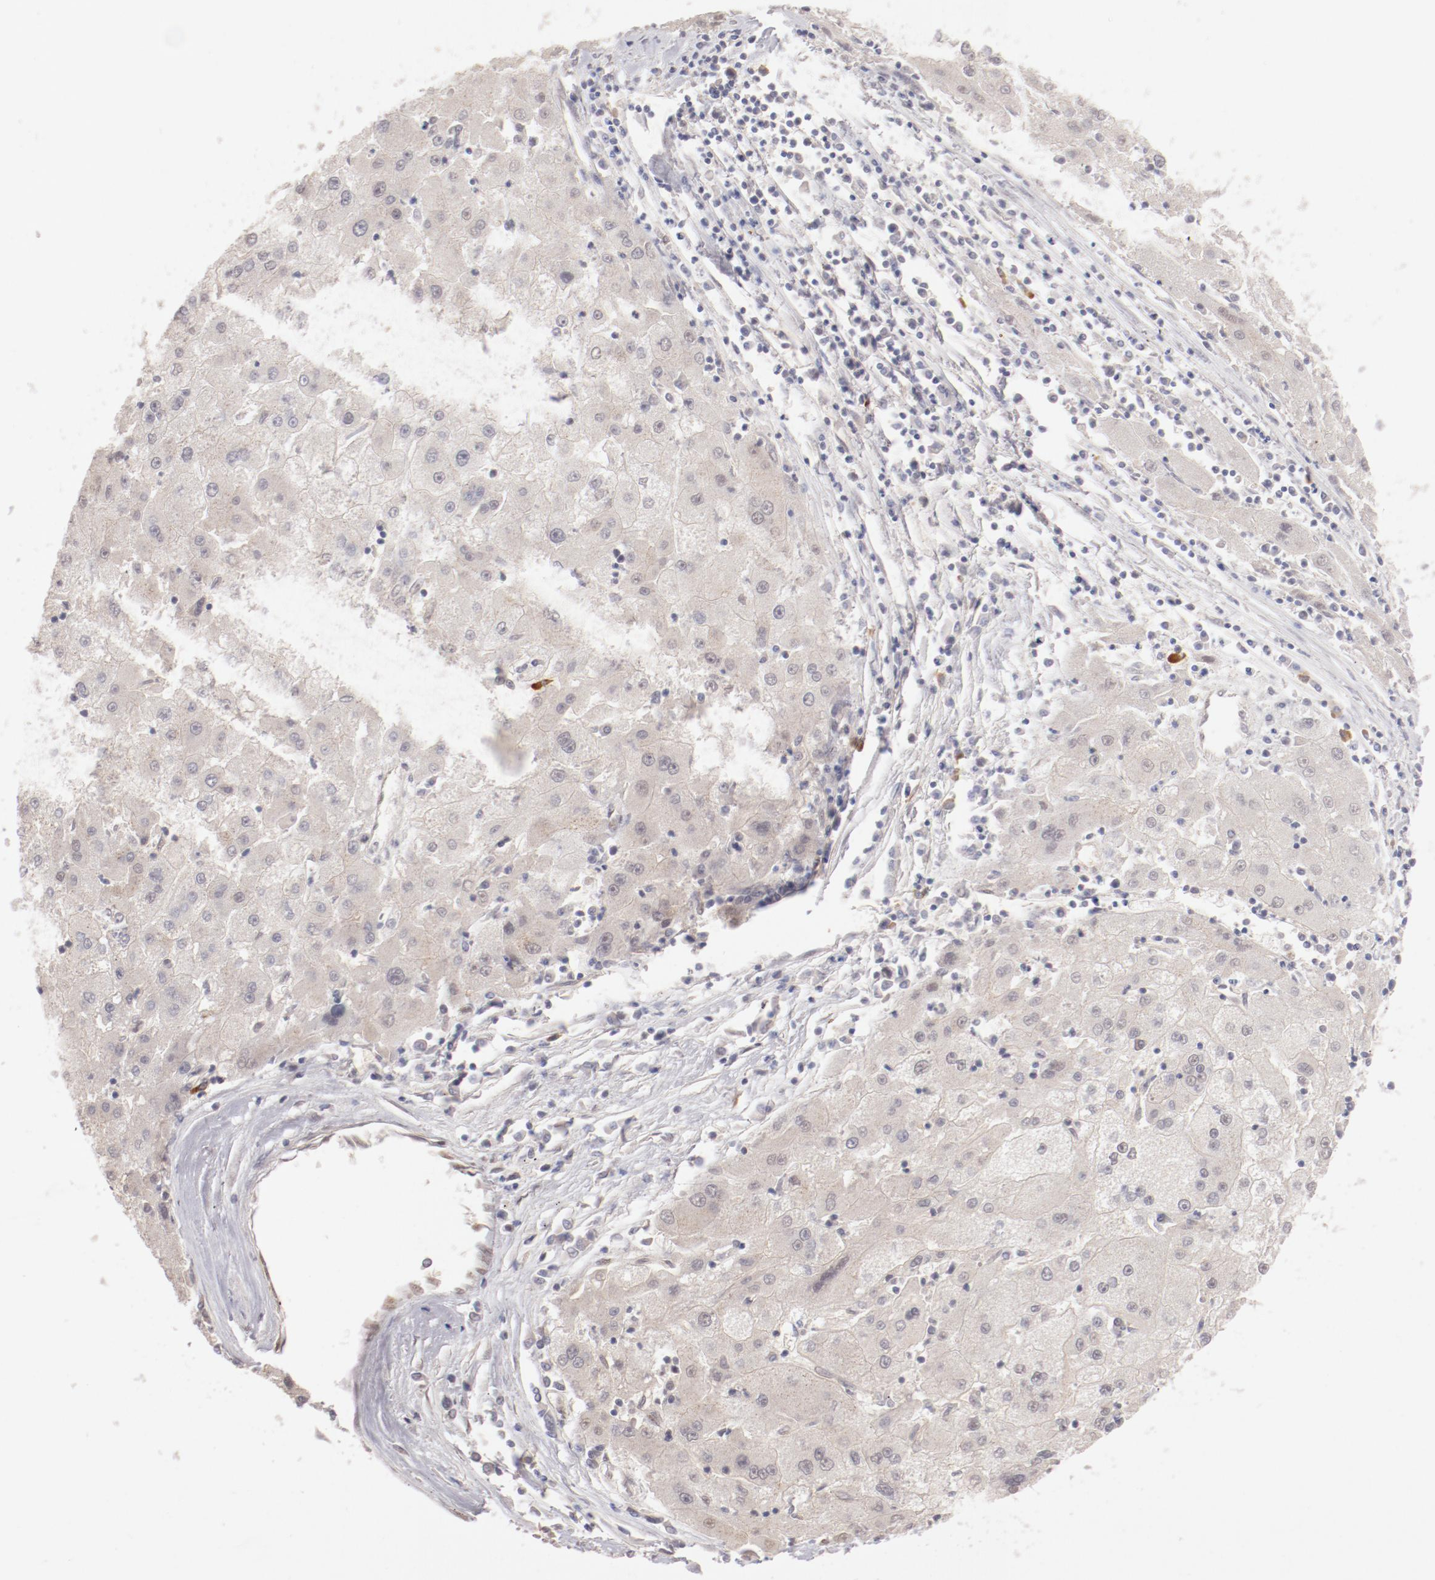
{"staining": {"intensity": "weak", "quantity": ">75%", "location": "cytoplasmic/membranous"}, "tissue": "liver cancer", "cell_type": "Tumor cells", "image_type": "cancer", "snomed": [{"axis": "morphology", "description": "Carcinoma, Hepatocellular, NOS"}, {"axis": "topography", "description": "Liver"}], "caption": "Immunohistochemistry (DAB) staining of human liver hepatocellular carcinoma reveals weak cytoplasmic/membranous protein positivity in about >75% of tumor cells.", "gene": "NFE2", "patient": {"sex": "male", "age": 72}}